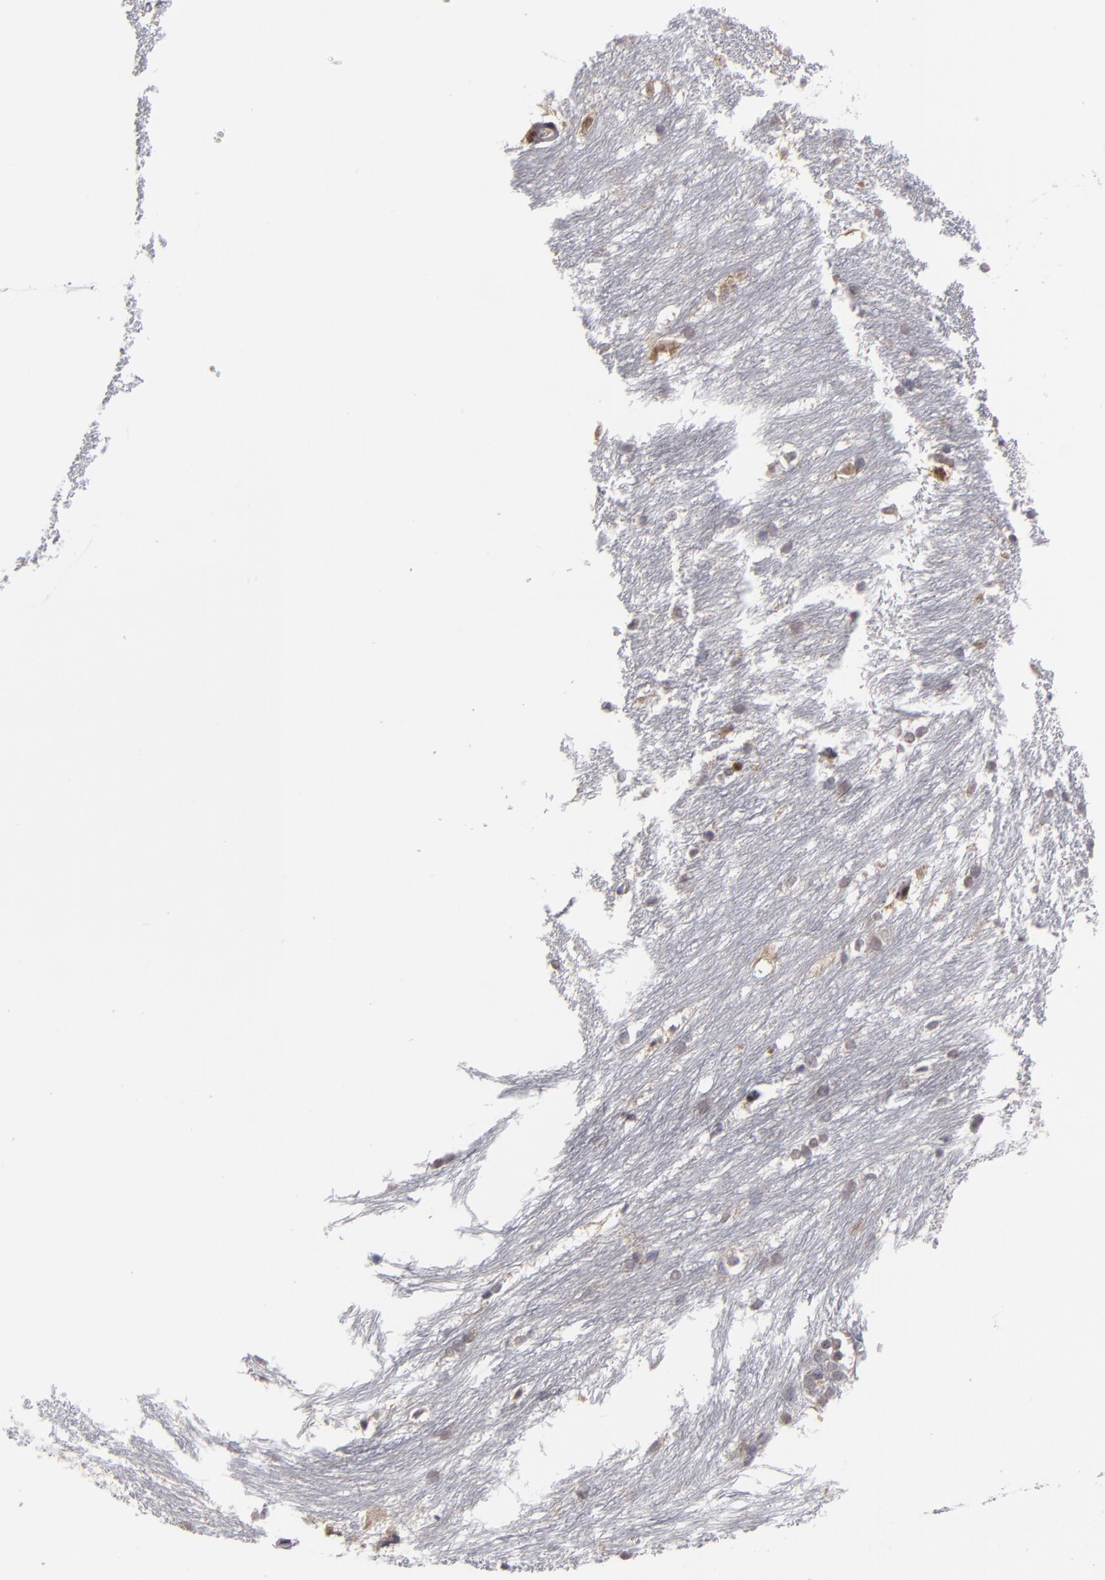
{"staining": {"intensity": "moderate", "quantity": "<25%", "location": "cytoplasmic/membranous,nuclear"}, "tissue": "caudate", "cell_type": "Glial cells", "image_type": "normal", "snomed": [{"axis": "morphology", "description": "Normal tissue, NOS"}, {"axis": "topography", "description": "Lateral ventricle wall"}], "caption": "A micrograph of human caudate stained for a protein reveals moderate cytoplasmic/membranous,nuclear brown staining in glial cells. The staining was performed using DAB (3,3'-diaminobenzidine) to visualize the protein expression in brown, while the nuclei were stained in blue with hematoxylin (Magnification: 20x).", "gene": "GSR", "patient": {"sex": "female", "age": 19}}